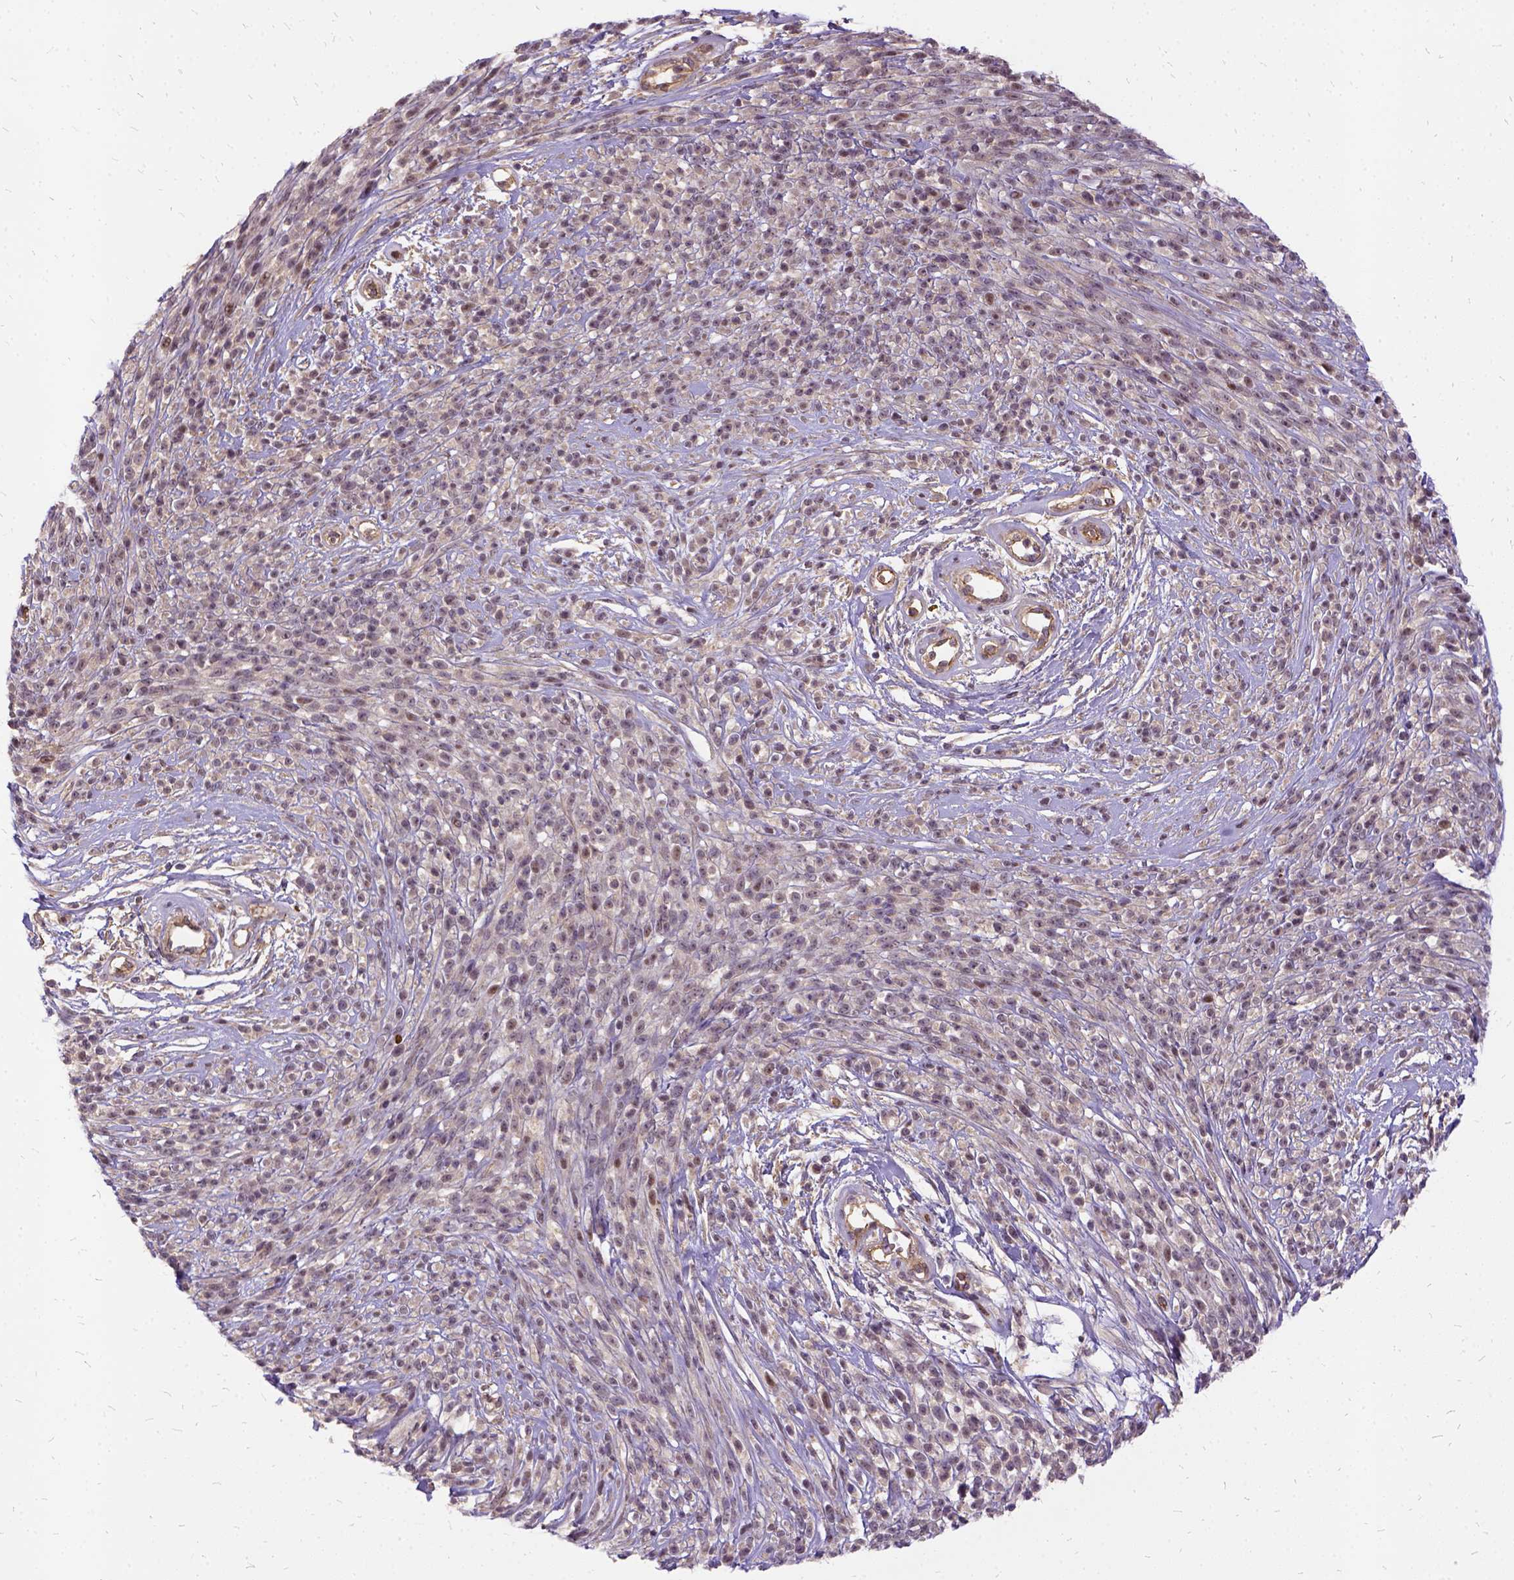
{"staining": {"intensity": "moderate", "quantity": "<25%", "location": "nuclear"}, "tissue": "melanoma", "cell_type": "Tumor cells", "image_type": "cancer", "snomed": [{"axis": "morphology", "description": "Malignant melanoma, NOS"}, {"axis": "topography", "description": "Skin"}, {"axis": "topography", "description": "Skin of trunk"}], "caption": "Brown immunohistochemical staining in melanoma demonstrates moderate nuclear expression in about <25% of tumor cells.", "gene": "ILRUN", "patient": {"sex": "male", "age": 74}}